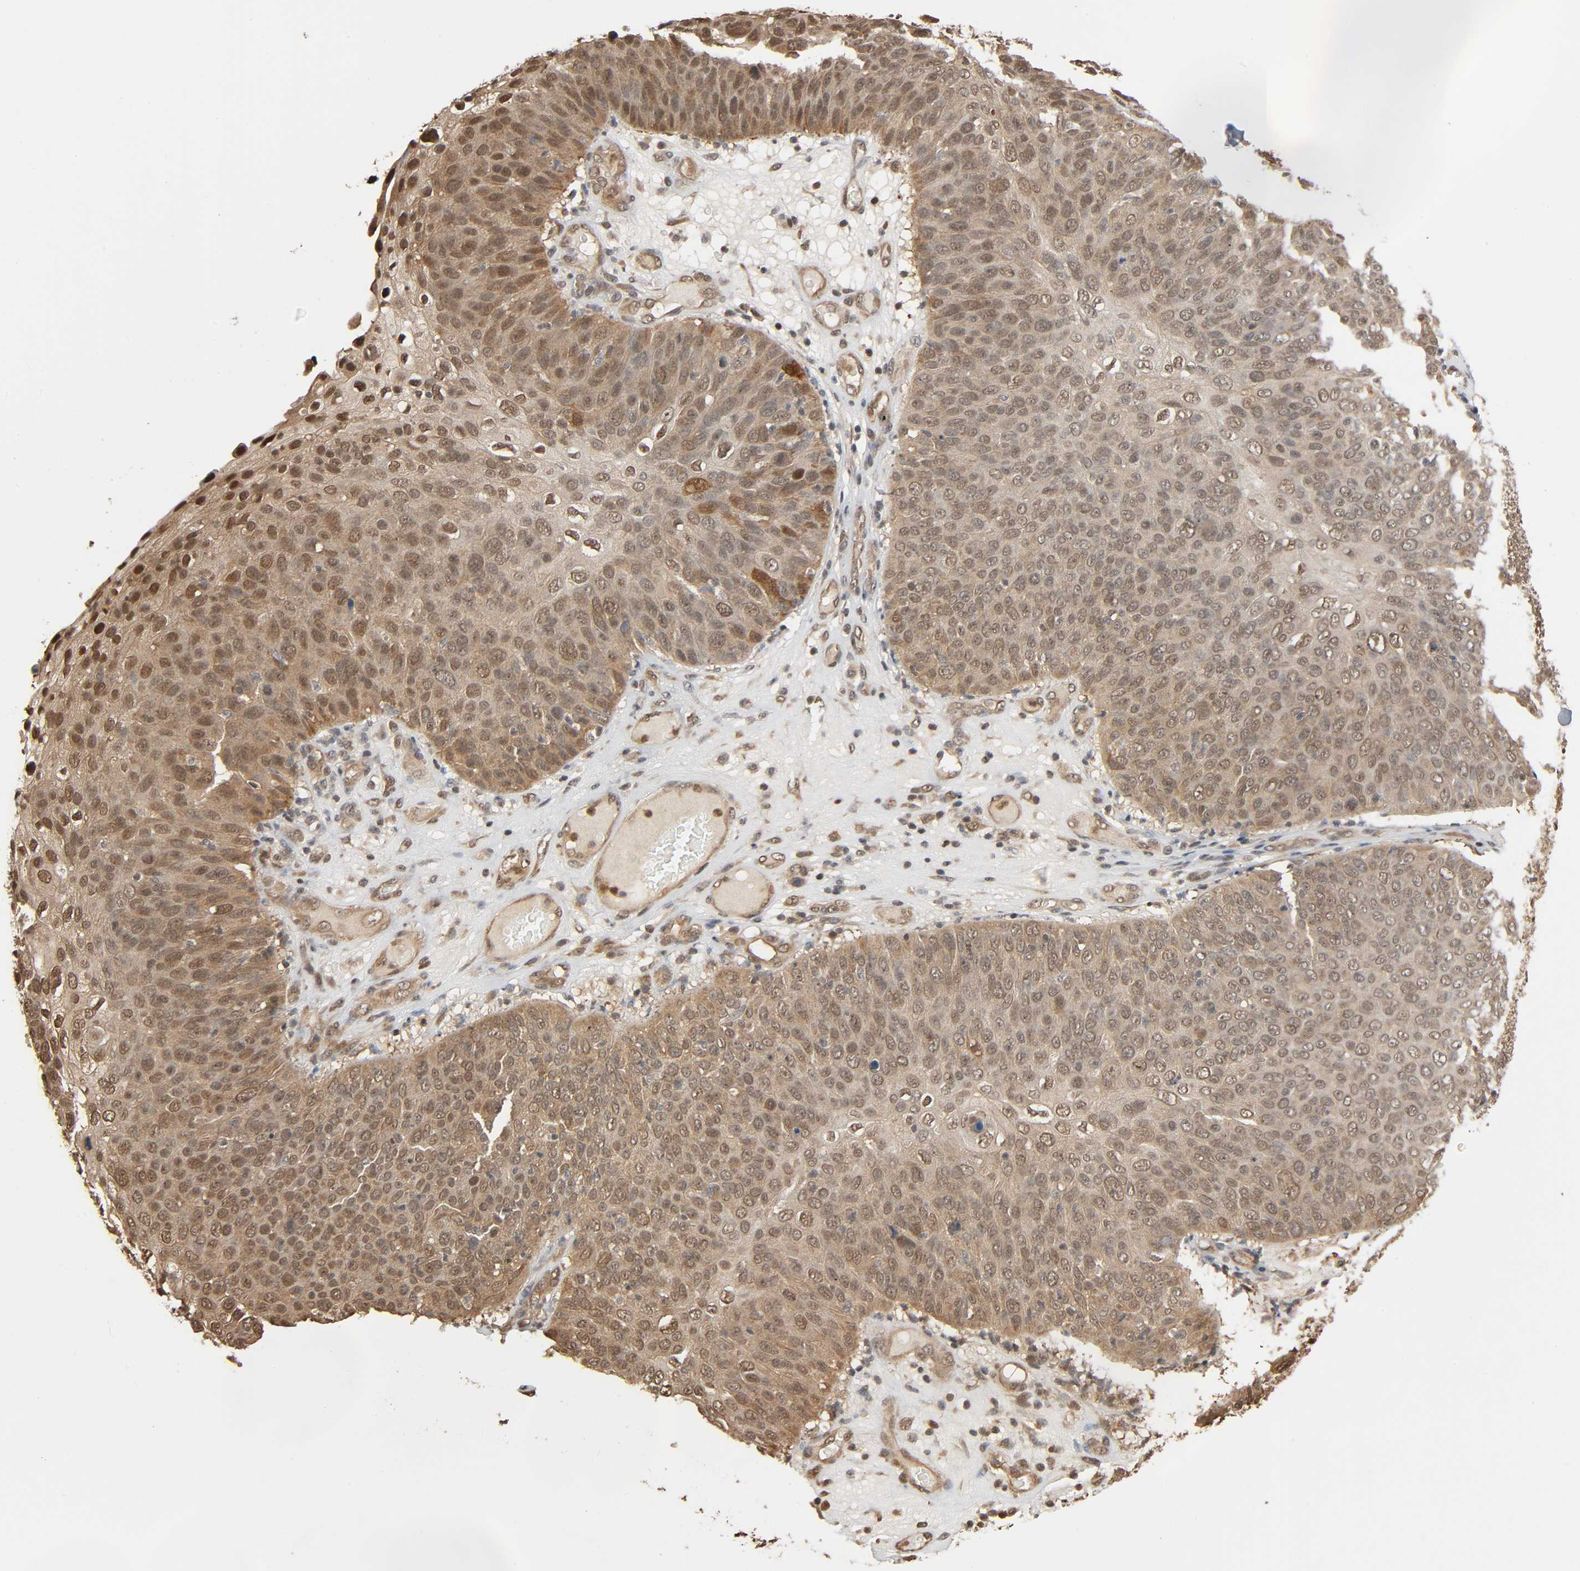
{"staining": {"intensity": "moderate", "quantity": "25%-75%", "location": "cytoplasmic/membranous,nuclear"}, "tissue": "skin cancer", "cell_type": "Tumor cells", "image_type": "cancer", "snomed": [{"axis": "morphology", "description": "Squamous cell carcinoma, NOS"}, {"axis": "topography", "description": "Skin"}], "caption": "IHC histopathology image of skin cancer stained for a protein (brown), which demonstrates medium levels of moderate cytoplasmic/membranous and nuclear expression in about 25%-75% of tumor cells.", "gene": "NEDD8", "patient": {"sex": "male", "age": 87}}